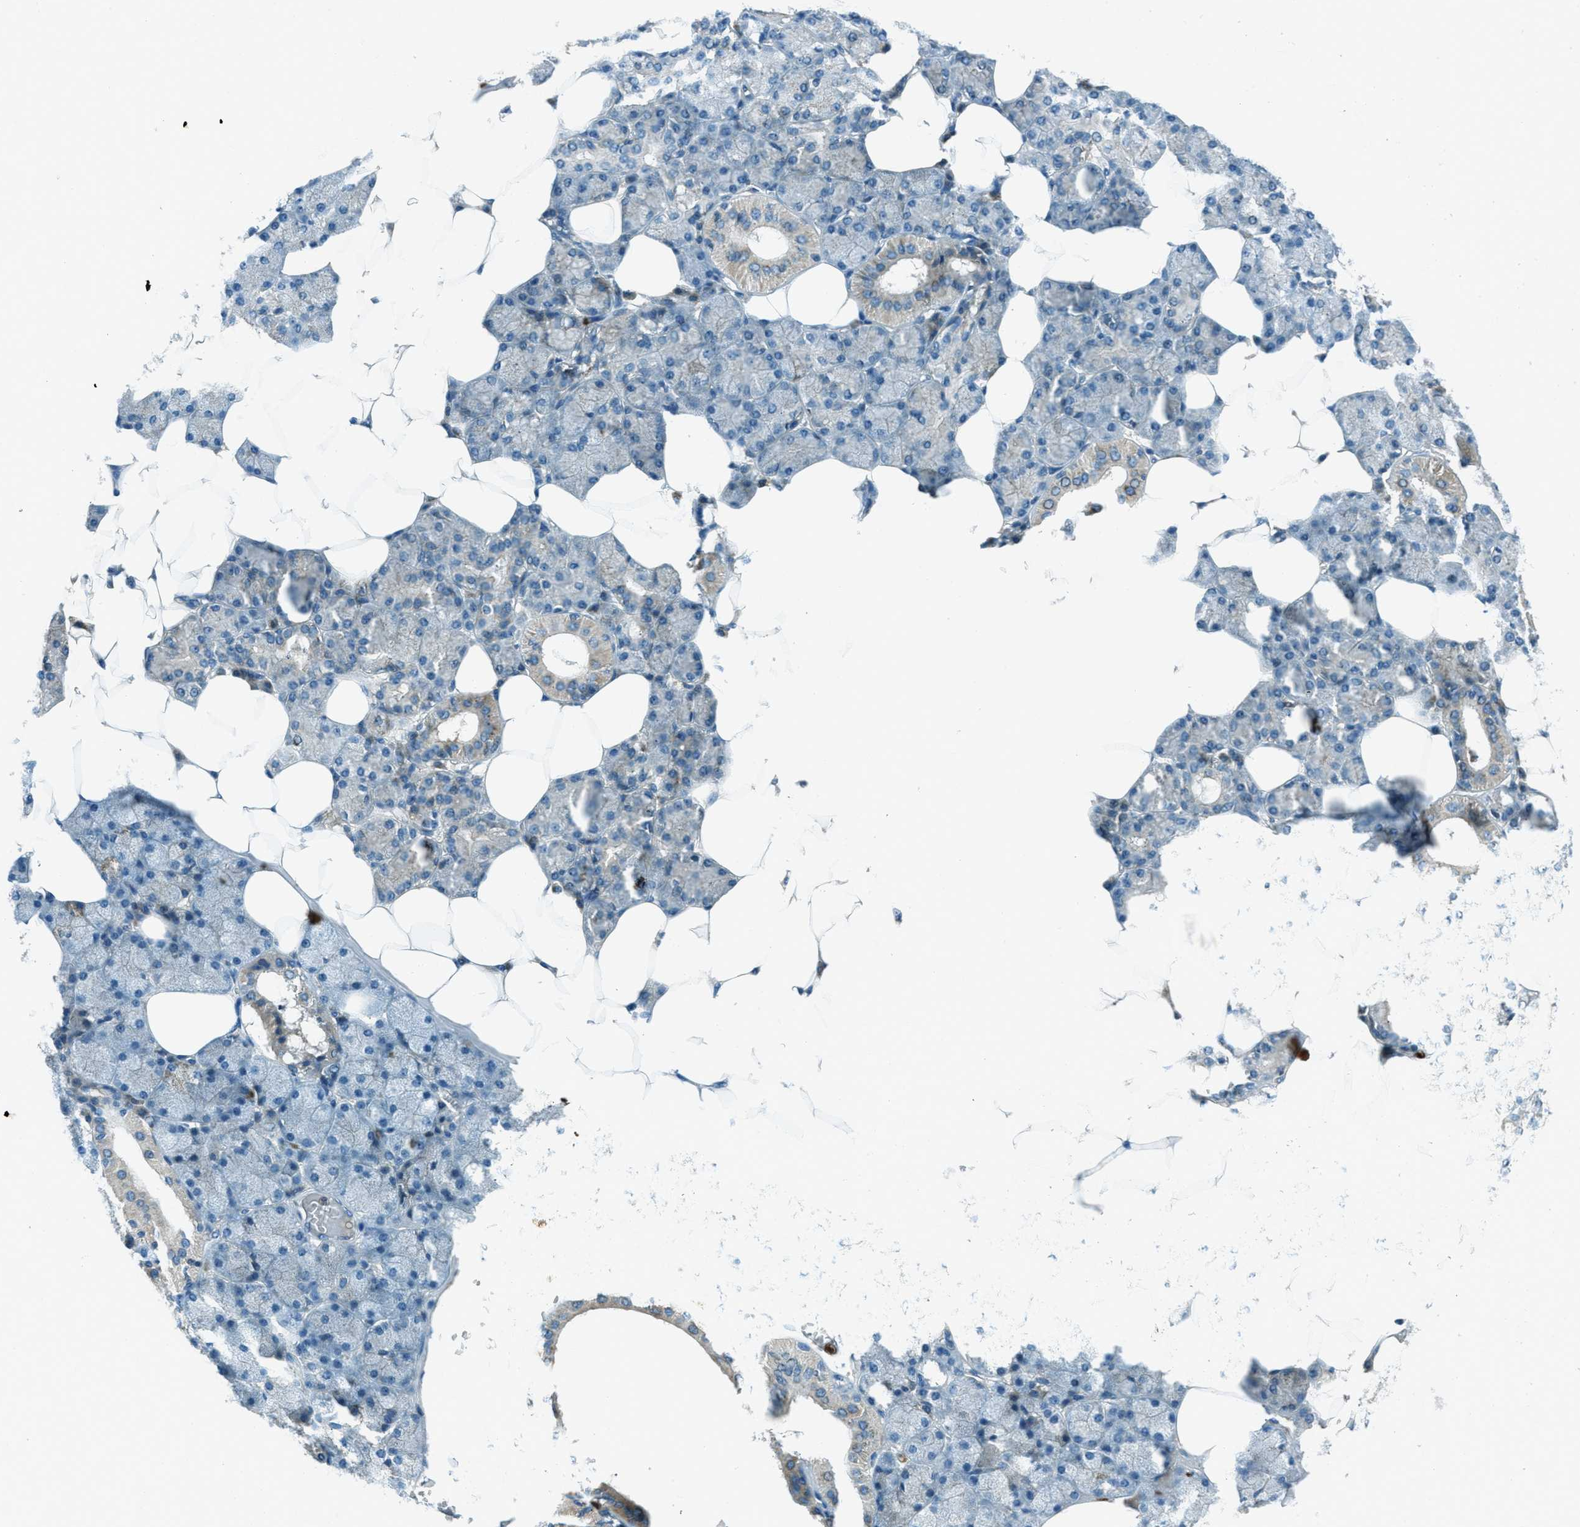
{"staining": {"intensity": "moderate", "quantity": "25%-75%", "location": "cytoplasmic/membranous"}, "tissue": "salivary gland", "cell_type": "Glandular cells", "image_type": "normal", "snomed": [{"axis": "morphology", "description": "Normal tissue, NOS"}, {"axis": "topography", "description": "Salivary gland"}], "caption": "Unremarkable salivary gland exhibits moderate cytoplasmic/membranous expression in approximately 25%-75% of glandular cells, visualized by immunohistochemistry. (Brightfield microscopy of DAB IHC at high magnification).", "gene": "FAR1", "patient": {"sex": "male", "age": 62}}